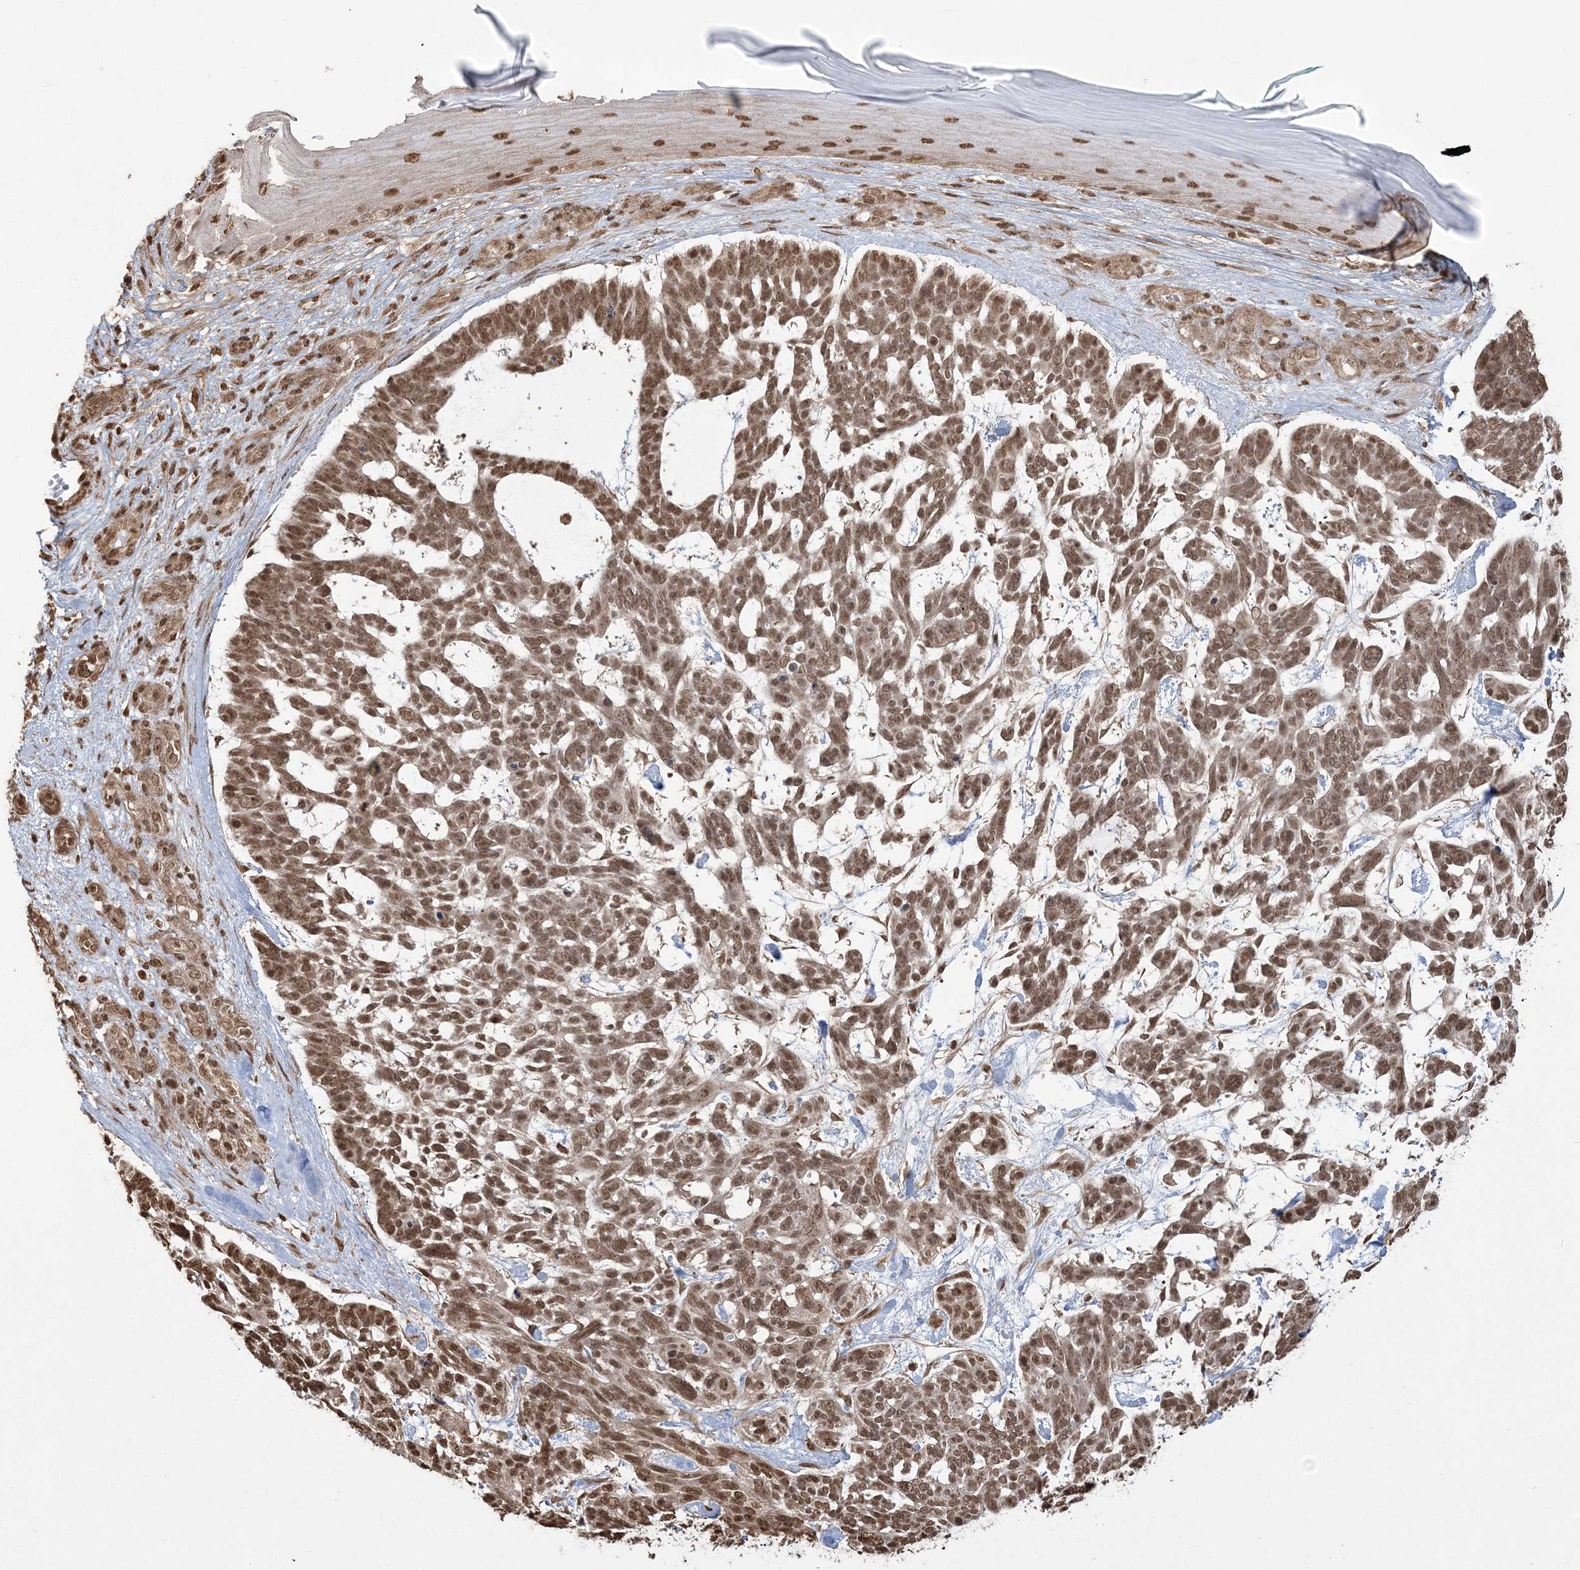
{"staining": {"intensity": "moderate", "quantity": ">75%", "location": "cytoplasmic/membranous,nuclear"}, "tissue": "skin cancer", "cell_type": "Tumor cells", "image_type": "cancer", "snomed": [{"axis": "morphology", "description": "Basal cell carcinoma"}, {"axis": "topography", "description": "Skin"}], "caption": "An immunohistochemistry (IHC) image of neoplastic tissue is shown. Protein staining in brown highlights moderate cytoplasmic/membranous and nuclear positivity in skin basal cell carcinoma within tumor cells.", "gene": "ZNF839", "patient": {"sex": "male", "age": 88}}